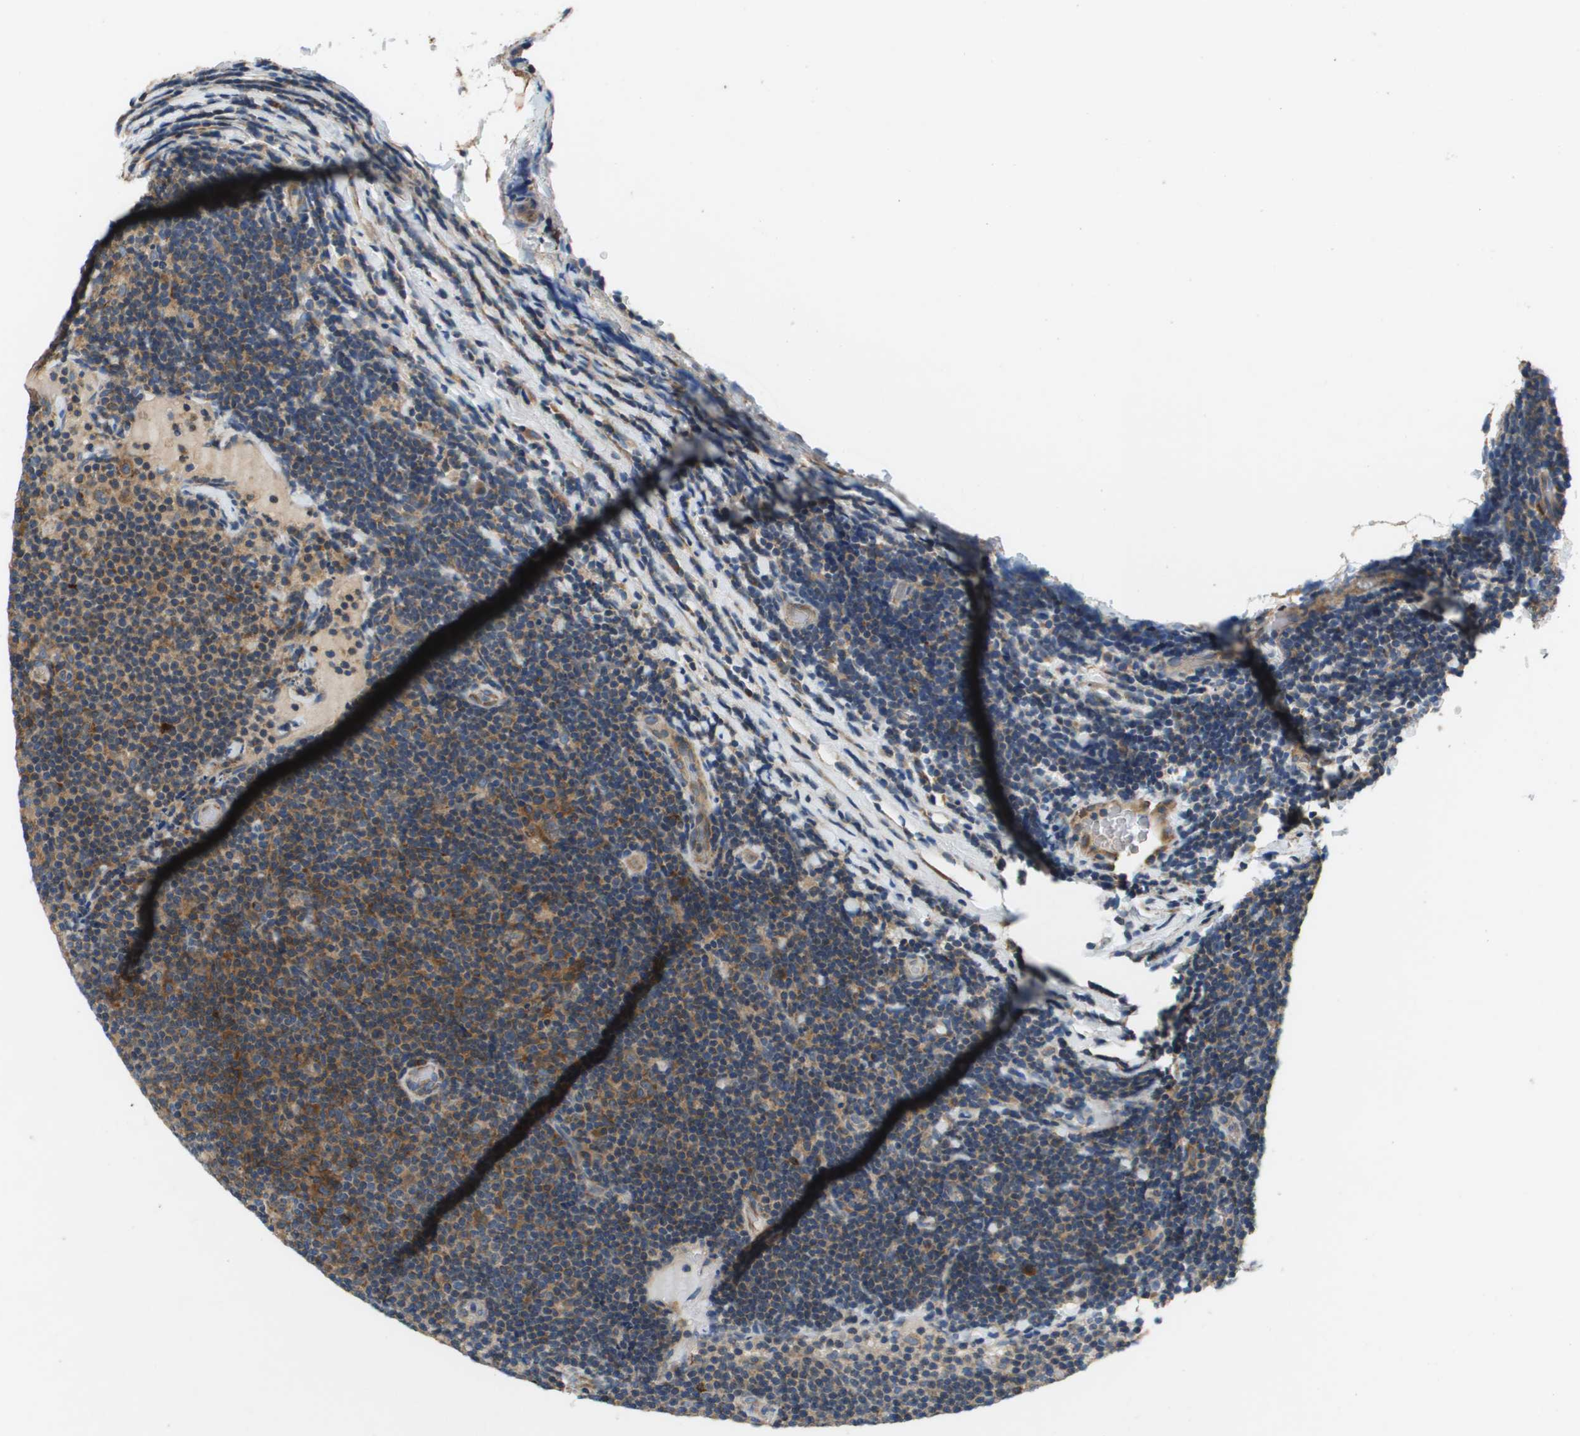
{"staining": {"intensity": "weak", "quantity": "25%-75%", "location": "cytoplasmic/membranous"}, "tissue": "lymphoma", "cell_type": "Tumor cells", "image_type": "cancer", "snomed": [{"axis": "morphology", "description": "Malignant lymphoma, non-Hodgkin's type, Low grade"}, {"axis": "topography", "description": "Lymph node"}], "caption": "This histopathology image displays malignant lymphoma, non-Hodgkin's type (low-grade) stained with IHC to label a protein in brown. The cytoplasmic/membranous of tumor cells show weak positivity for the protein. Nuclei are counter-stained blue.", "gene": "SAMSN1", "patient": {"sex": "male", "age": 83}}